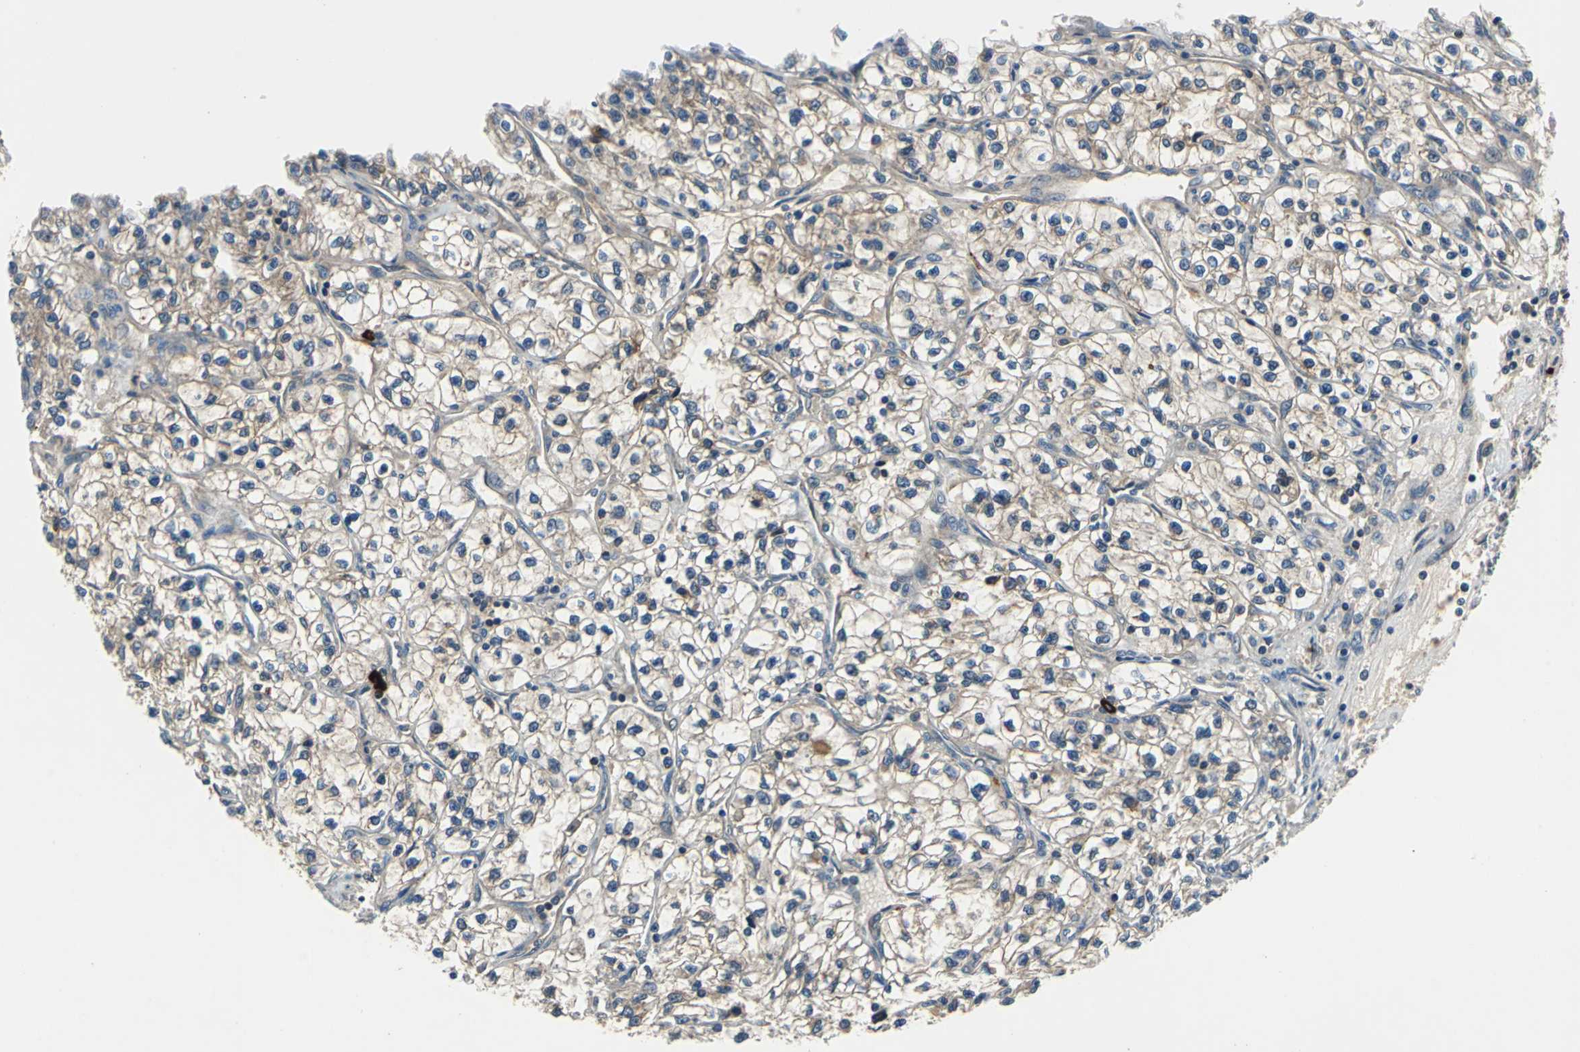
{"staining": {"intensity": "weak", "quantity": "25%-75%", "location": "cytoplasmic/membranous"}, "tissue": "renal cancer", "cell_type": "Tumor cells", "image_type": "cancer", "snomed": [{"axis": "morphology", "description": "Adenocarcinoma, NOS"}, {"axis": "topography", "description": "Kidney"}], "caption": "An immunohistochemistry (IHC) image of neoplastic tissue is shown. Protein staining in brown highlights weak cytoplasmic/membranous positivity in adenocarcinoma (renal) within tumor cells. Using DAB (brown) and hematoxylin (blue) stains, captured at high magnification using brightfield microscopy.", "gene": "SLC19A2", "patient": {"sex": "female", "age": 57}}